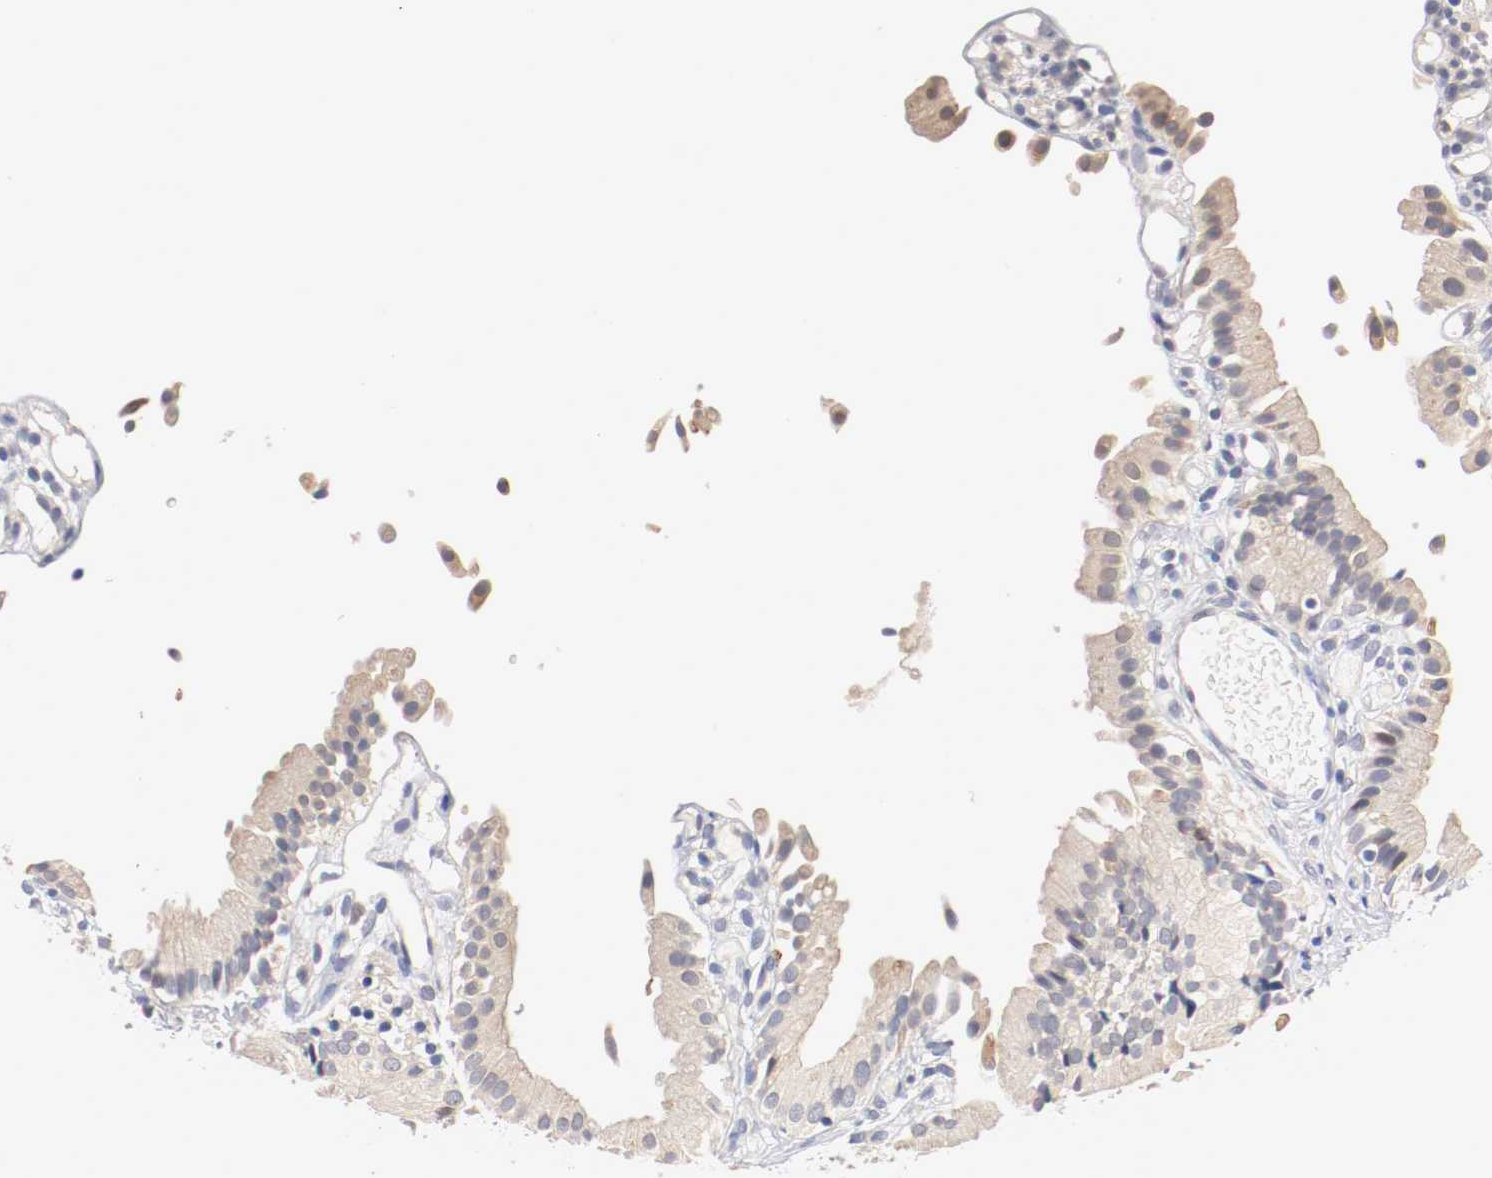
{"staining": {"intensity": "weak", "quantity": ">75%", "location": "cytoplasmic/membranous"}, "tissue": "gallbladder", "cell_type": "Glandular cells", "image_type": "normal", "snomed": [{"axis": "morphology", "description": "Normal tissue, NOS"}, {"axis": "topography", "description": "Gallbladder"}], "caption": "Immunohistochemical staining of normal human gallbladder demonstrates >75% levels of weak cytoplasmic/membranous protein expression in approximately >75% of glandular cells.", "gene": "CEBPE", "patient": {"sex": "male", "age": 65}}